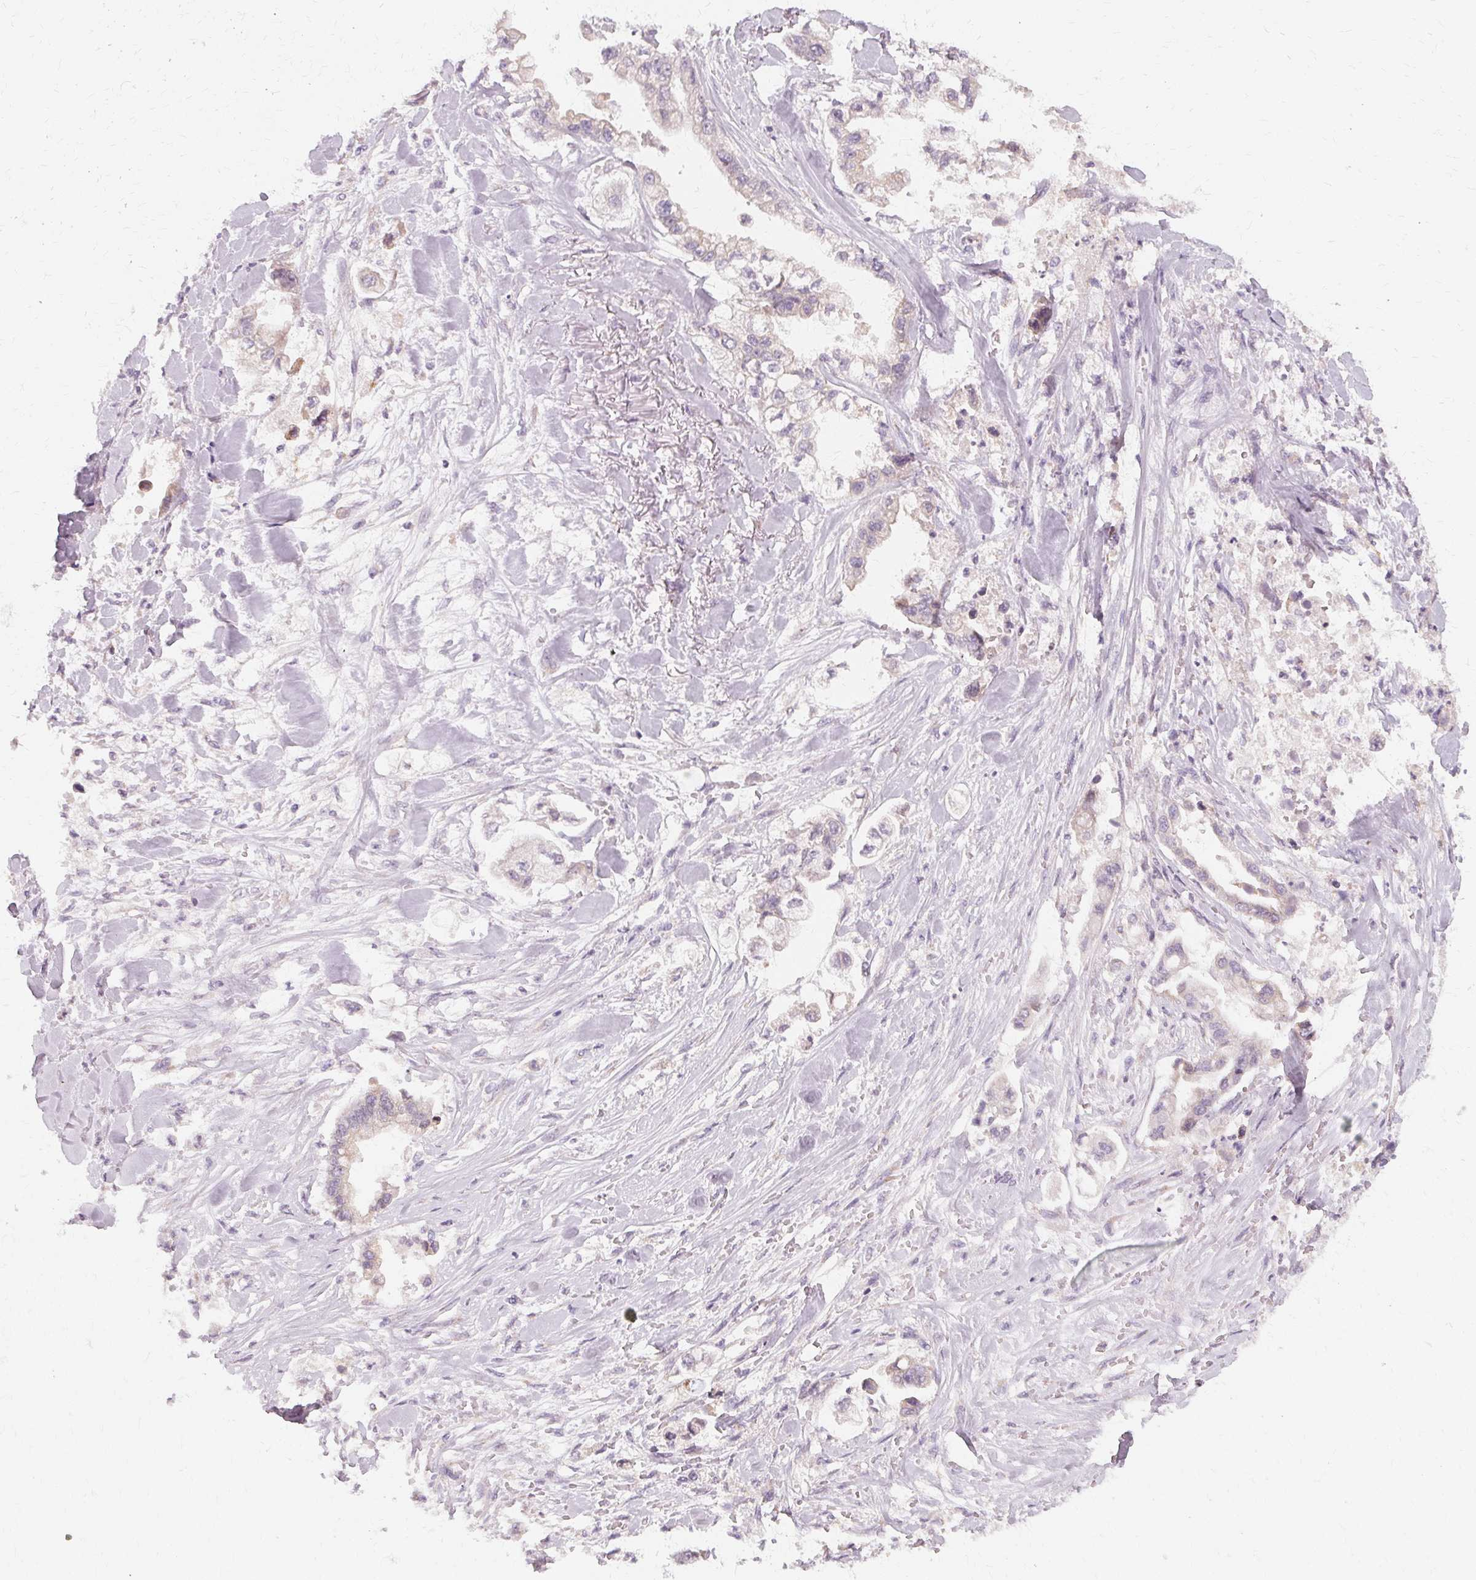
{"staining": {"intensity": "negative", "quantity": "none", "location": "none"}, "tissue": "stomach cancer", "cell_type": "Tumor cells", "image_type": "cancer", "snomed": [{"axis": "morphology", "description": "Adenocarcinoma, NOS"}, {"axis": "topography", "description": "Stomach"}], "caption": "DAB immunohistochemical staining of stomach cancer (adenocarcinoma) shows no significant positivity in tumor cells. (DAB IHC visualized using brightfield microscopy, high magnification).", "gene": "FCRL3", "patient": {"sex": "male", "age": 62}}